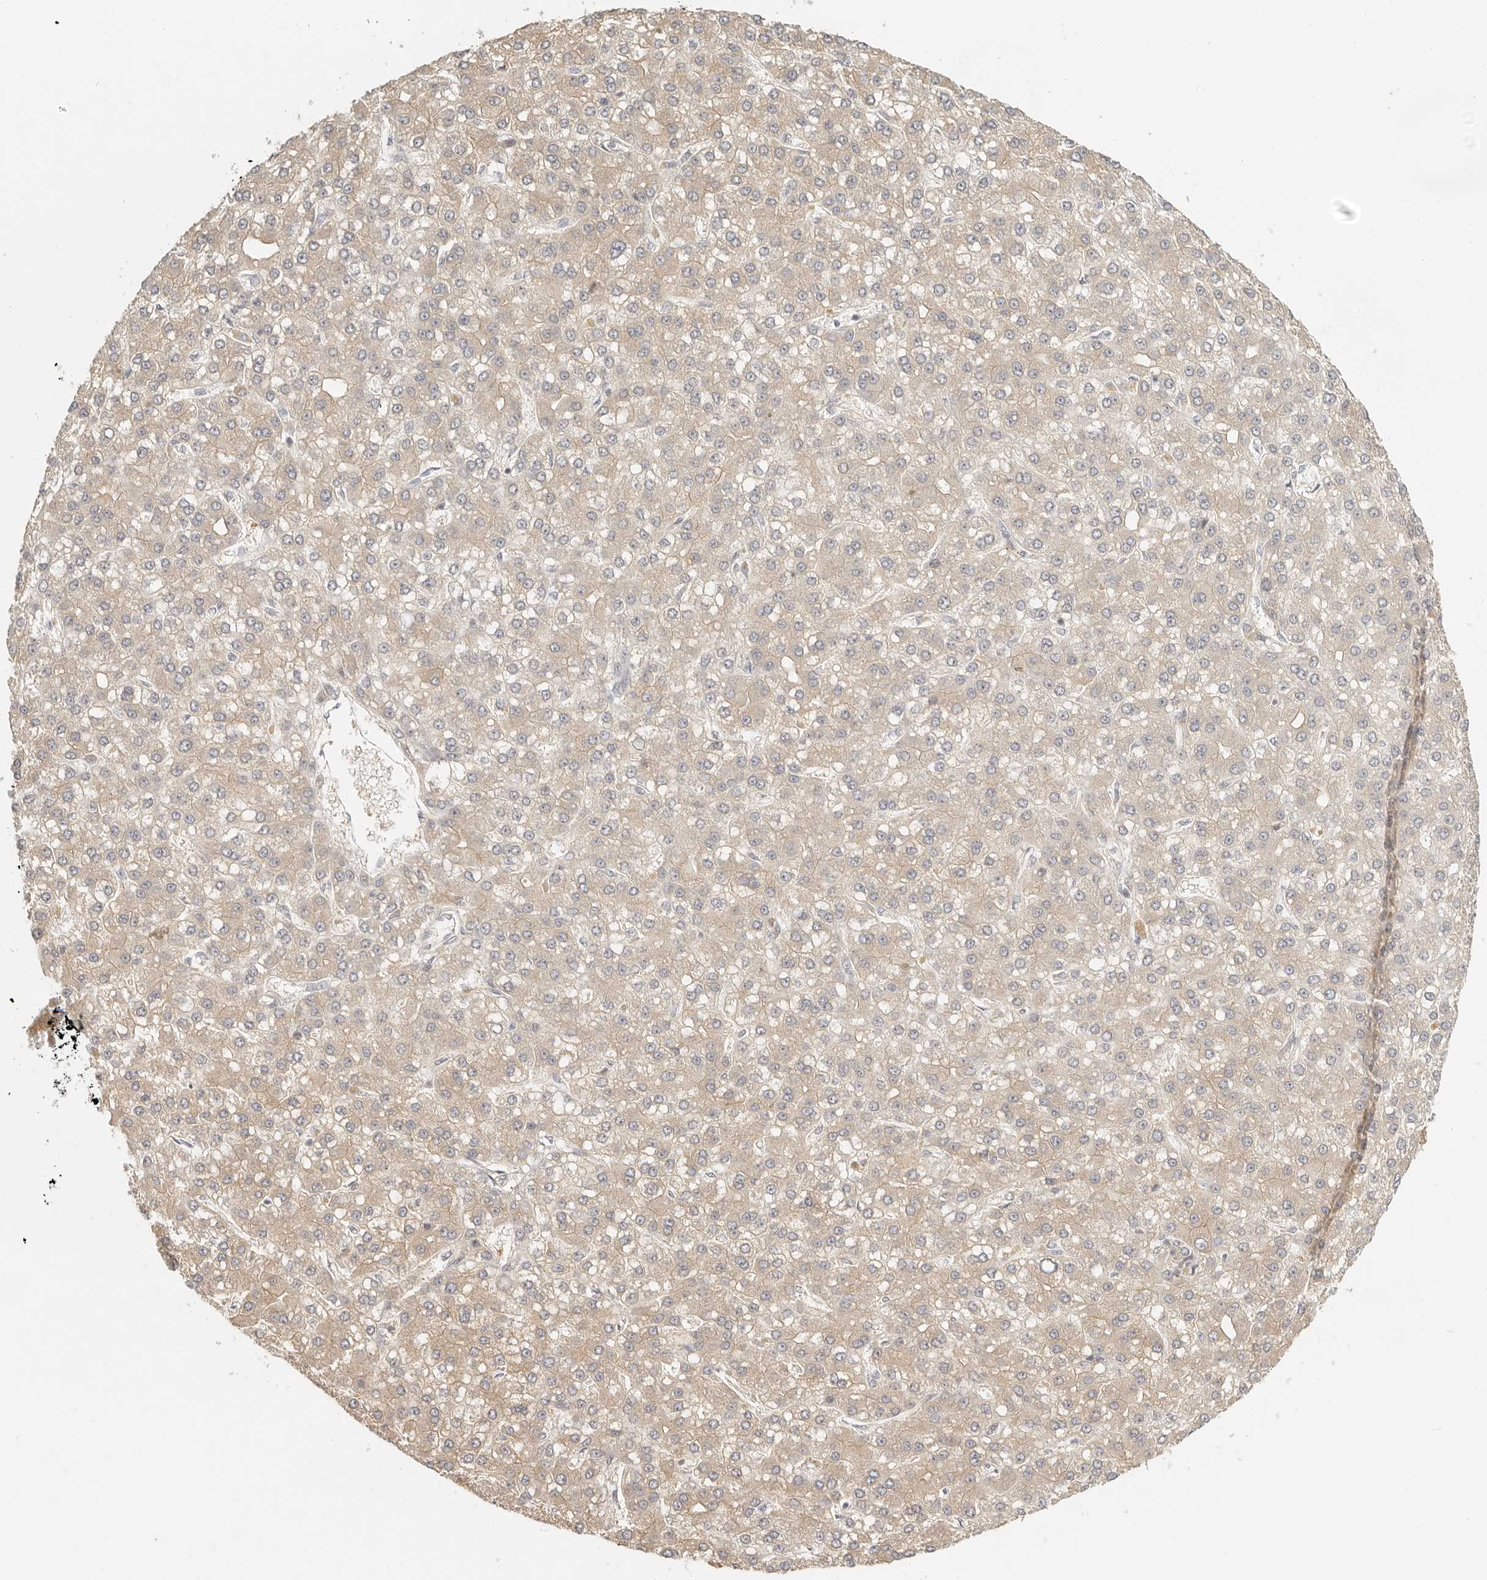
{"staining": {"intensity": "weak", "quantity": ">75%", "location": "cytoplasmic/membranous"}, "tissue": "liver cancer", "cell_type": "Tumor cells", "image_type": "cancer", "snomed": [{"axis": "morphology", "description": "Carcinoma, Hepatocellular, NOS"}, {"axis": "topography", "description": "Liver"}], "caption": "Weak cytoplasmic/membranous staining for a protein is present in approximately >75% of tumor cells of liver cancer (hepatocellular carcinoma) using immunohistochemistry (IHC).", "gene": "AHDC1", "patient": {"sex": "male", "age": 67}}